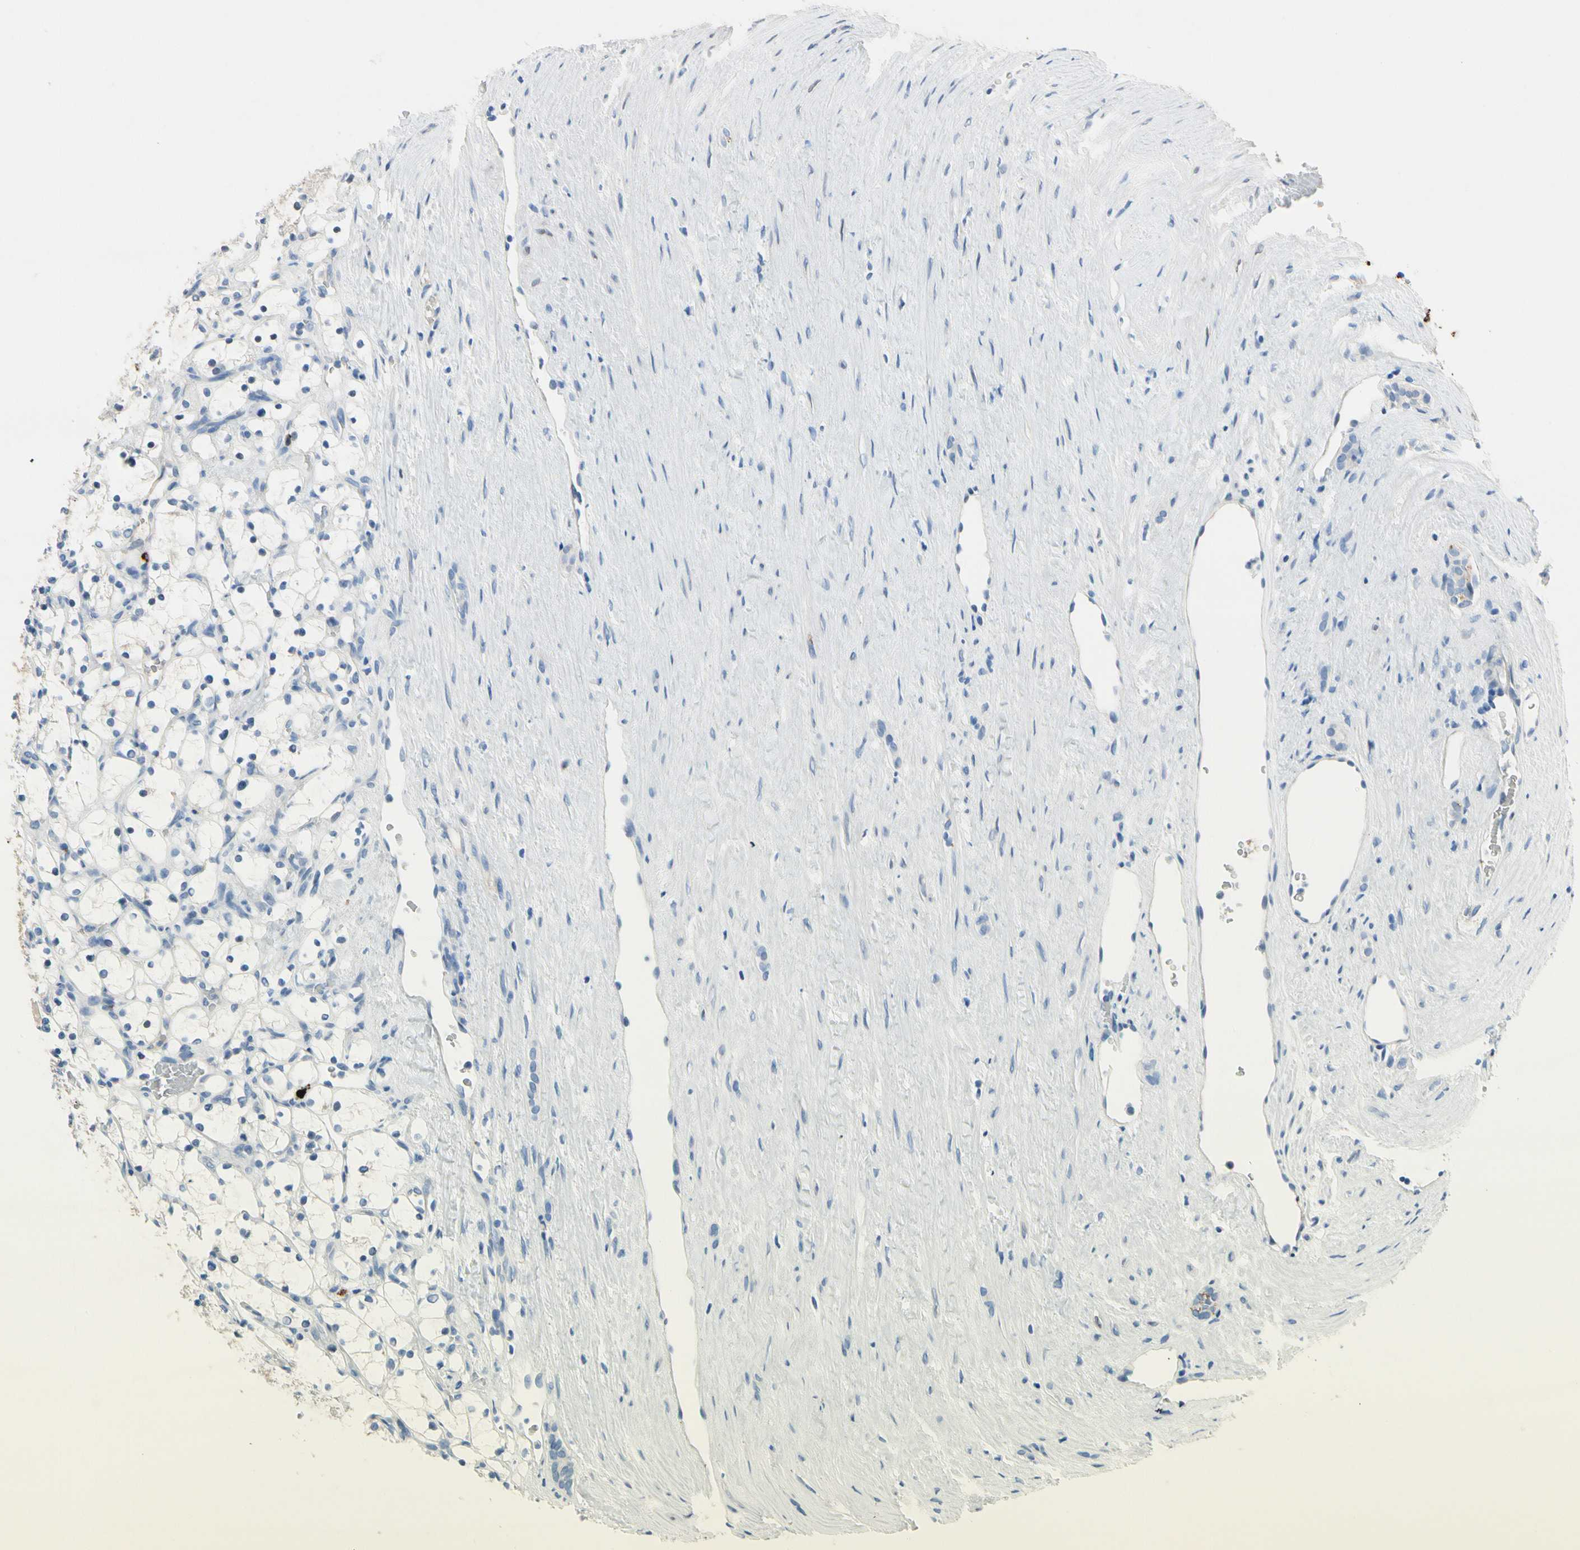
{"staining": {"intensity": "negative", "quantity": "none", "location": "none"}, "tissue": "renal cancer", "cell_type": "Tumor cells", "image_type": "cancer", "snomed": [{"axis": "morphology", "description": "Adenocarcinoma, NOS"}, {"axis": "topography", "description": "Kidney"}], "caption": "The immunohistochemistry photomicrograph has no significant positivity in tumor cells of renal cancer (adenocarcinoma) tissue.", "gene": "CPA3", "patient": {"sex": "female", "age": 69}}